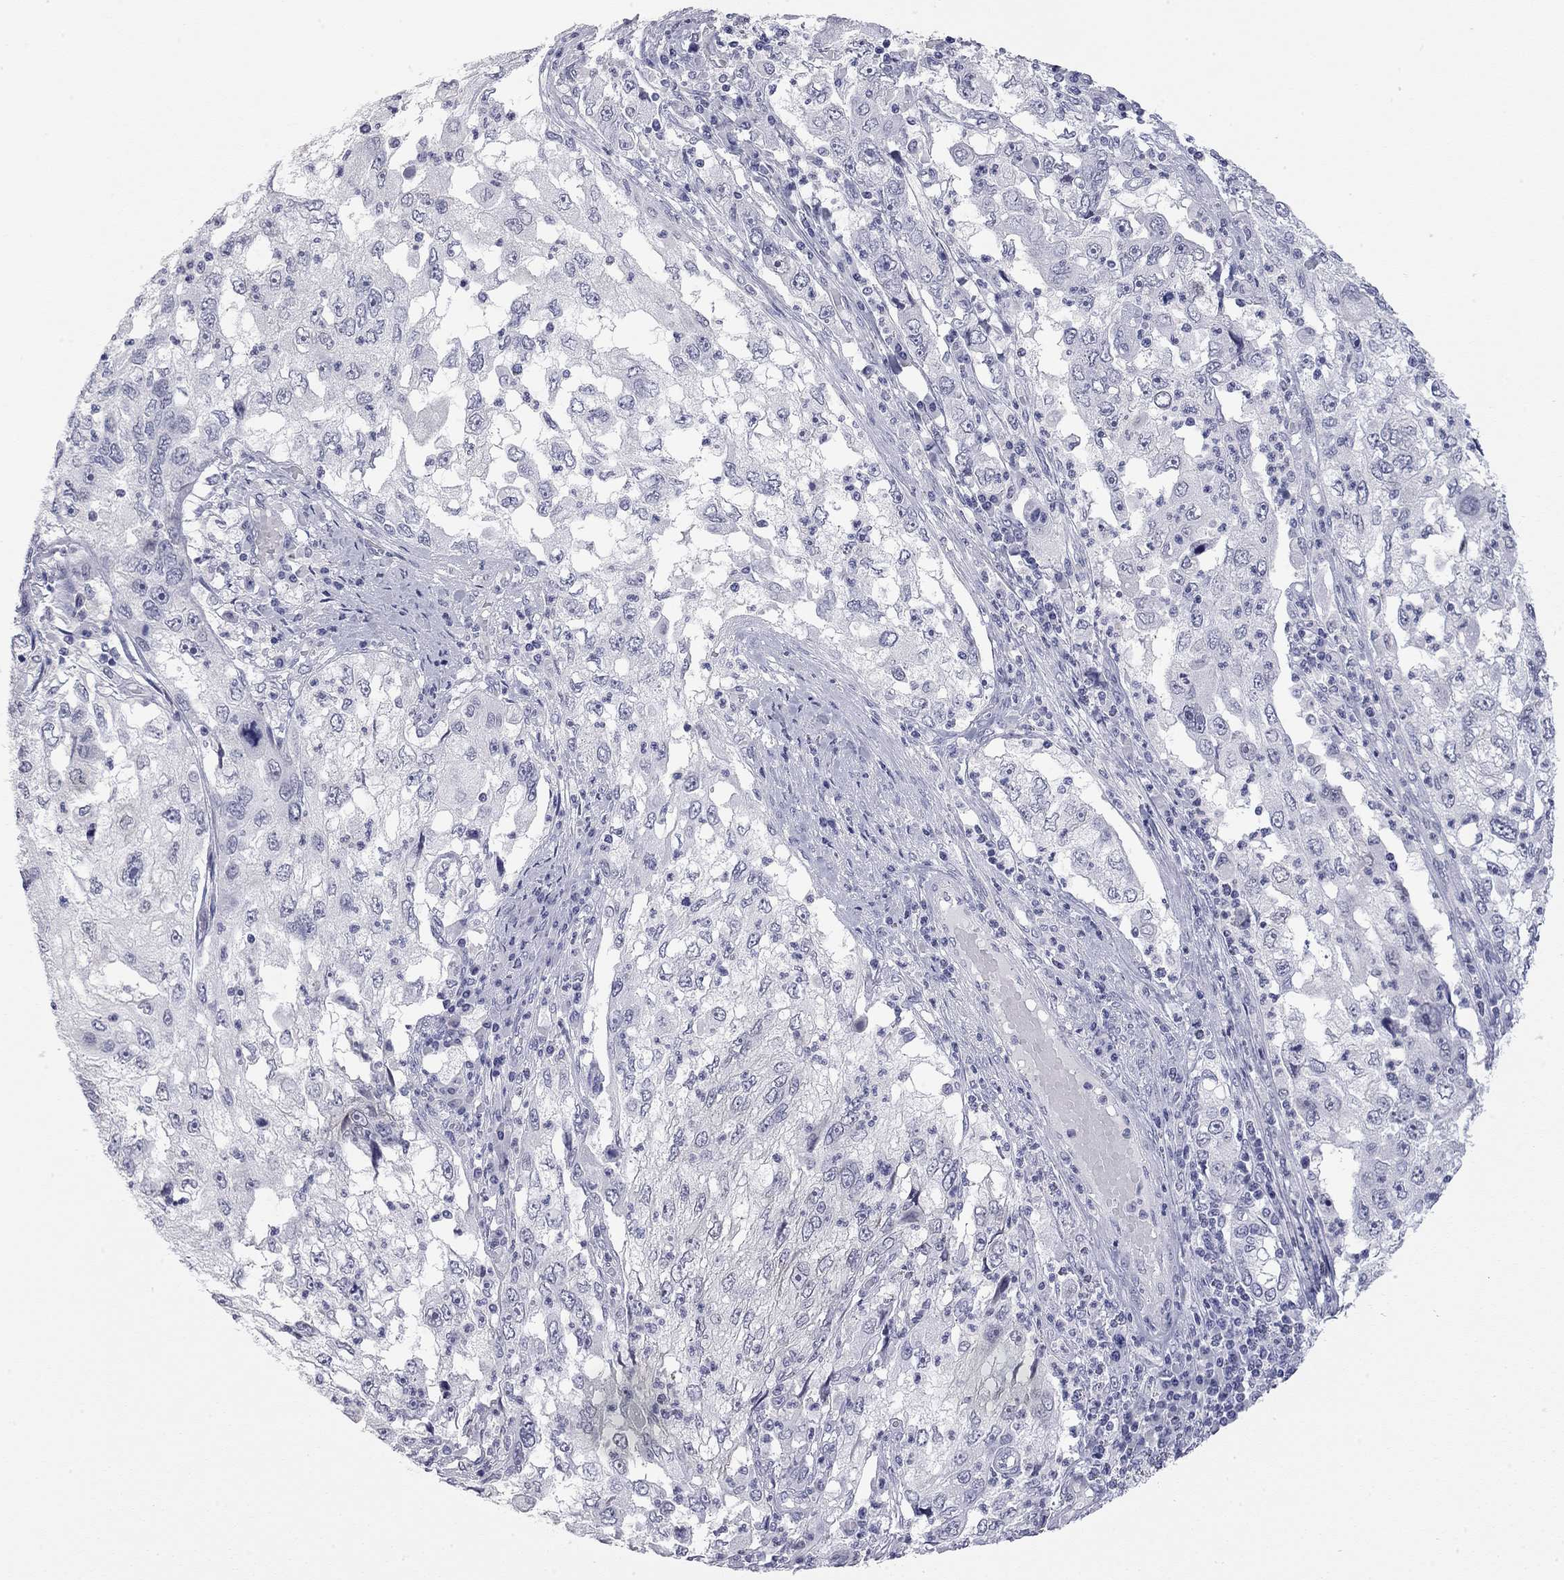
{"staining": {"intensity": "negative", "quantity": "none", "location": "none"}, "tissue": "cervical cancer", "cell_type": "Tumor cells", "image_type": "cancer", "snomed": [{"axis": "morphology", "description": "Squamous cell carcinoma, NOS"}, {"axis": "topography", "description": "Cervix"}], "caption": "Immunohistochemical staining of cervical cancer displays no significant positivity in tumor cells. Nuclei are stained in blue.", "gene": "AK8", "patient": {"sex": "female", "age": 36}}